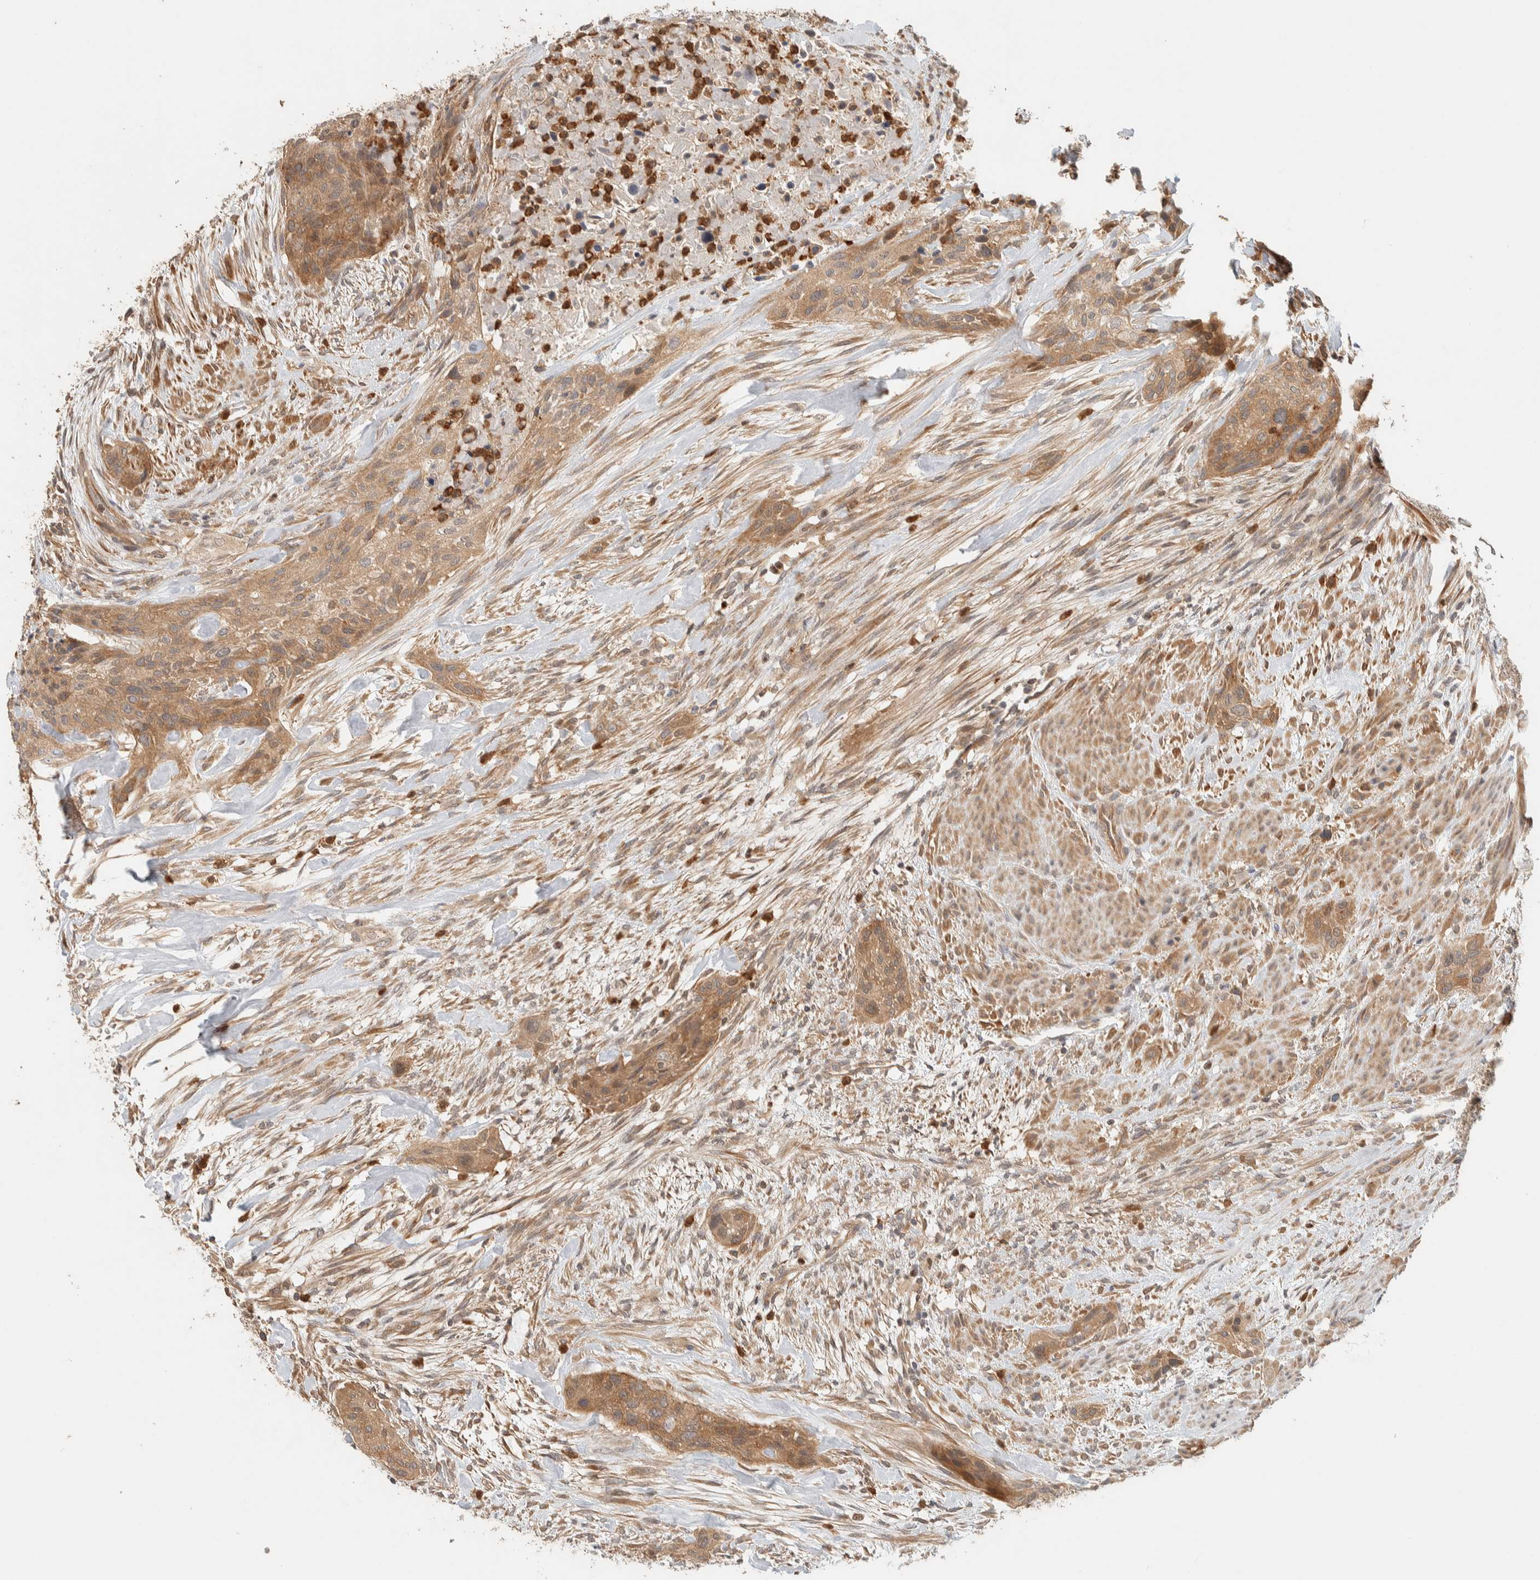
{"staining": {"intensity": "moderate", "quantity": ">75%", "location": "cytoplasmic/membranous"}, "tissue": "urothelial cancer", "cell_type": "Tumor cells", "image_type": "cancer", "snomed": [{"axis": "morphology", "description": "Urothelial carcinoma, High grade"}, {"axis": "topography", "description": "Urinary bladder"}], "caption": "A brown stain labels moderate cytoplasmic/membranous expression of a protein in human urothelial cancer tumor cells. The protein is stained brown, and the nuclei are stained in blue (DAB IHC with brightfield microscopy, high magnification).", "gene": "ADSS2", "patient": {"sex": "male", "age": 35}}